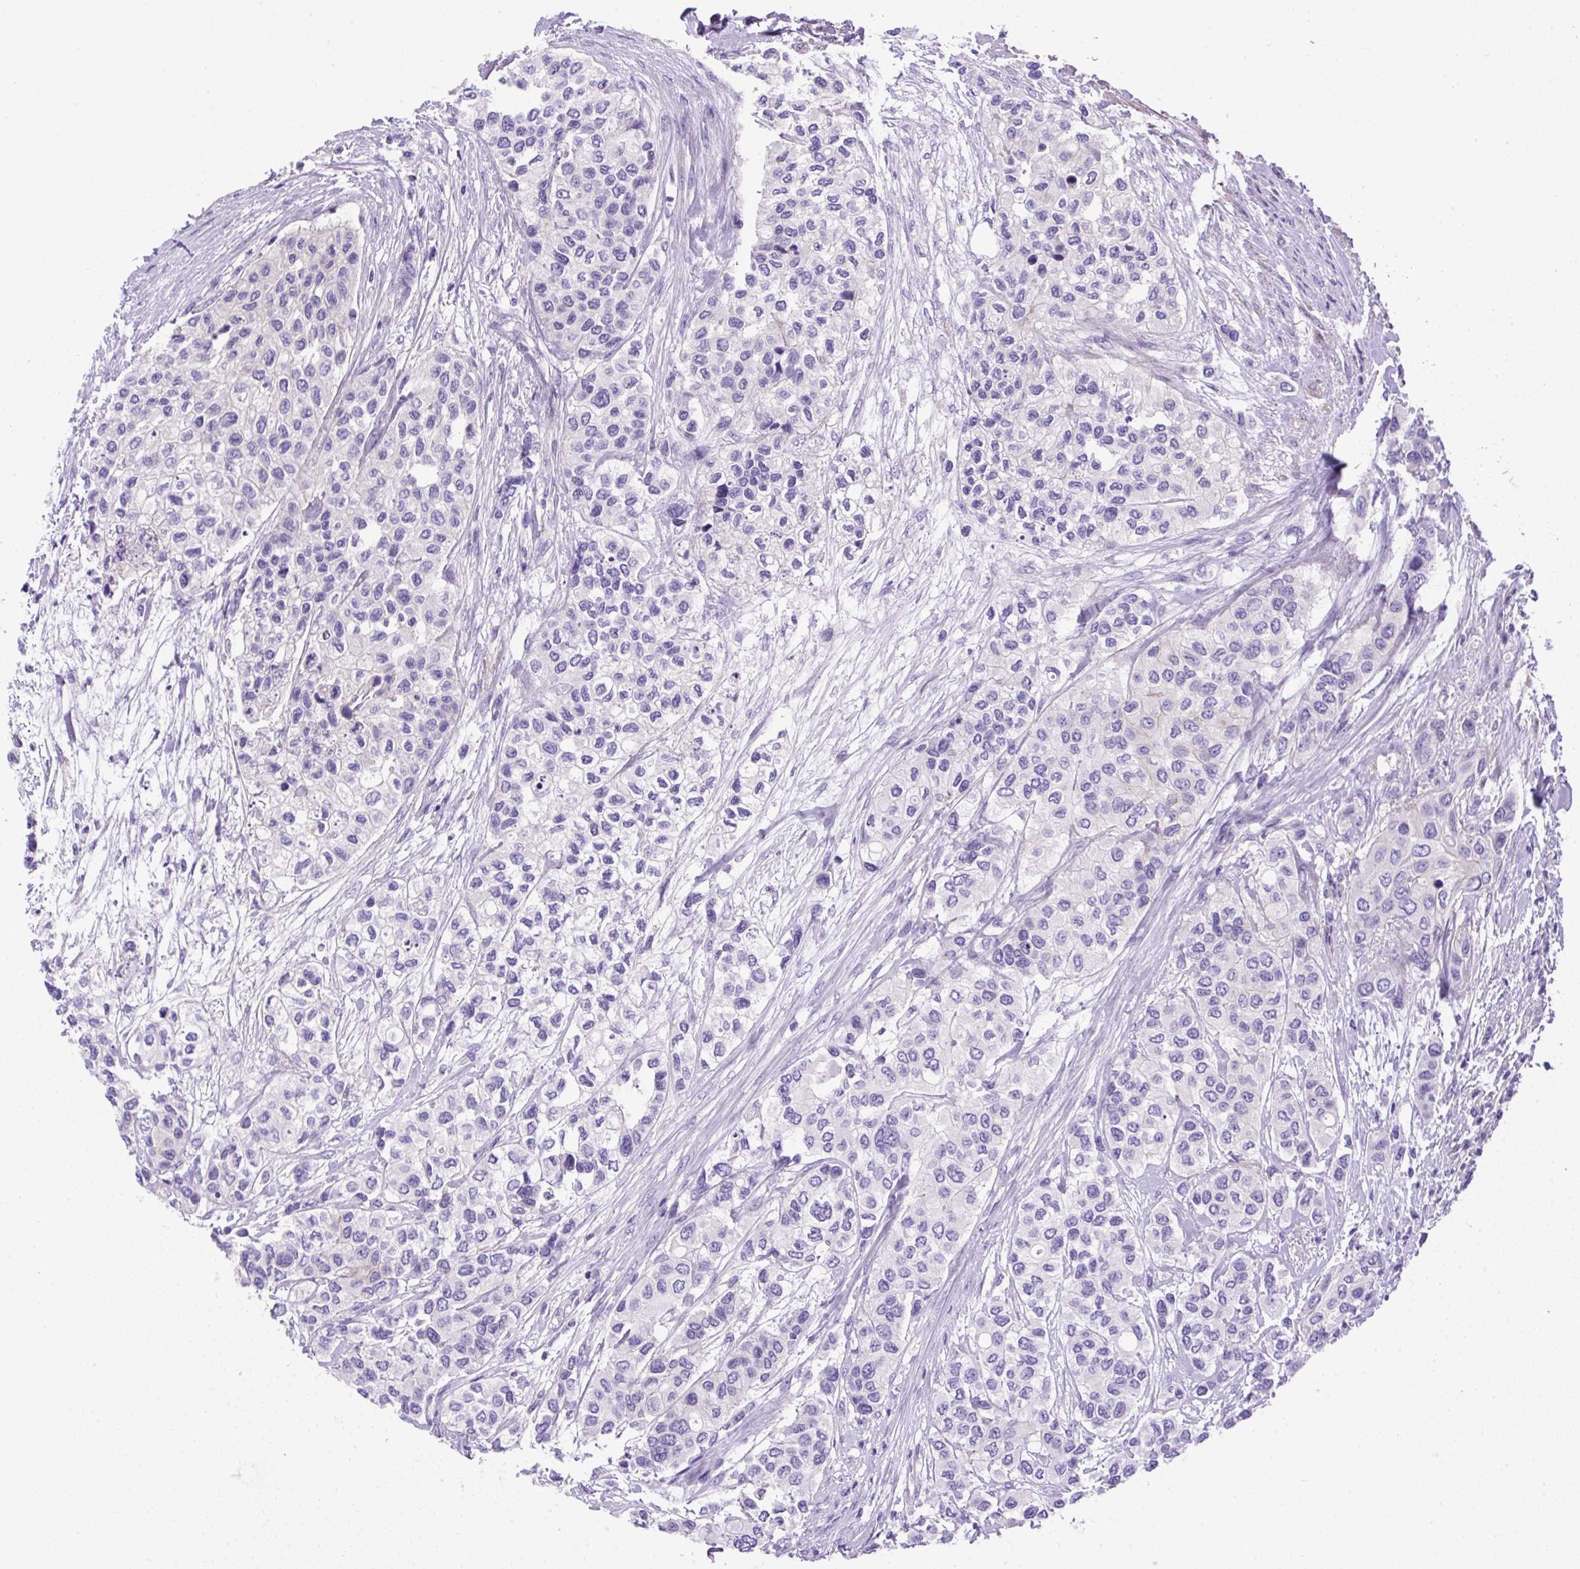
{"staining": {"intensity": "weak", "quantity": "<25%", "location": "cytoplasmic/membranous"}, "tissue": "urothelial cancer", "cell_type": "Tumor cells", "image_type": "cancer", "snomed": [{"axis": "morphology", "description": "Normal tissue, NOS"}, {"axis": "morphology", "description": "Urothelial carcinoma, High grade"}, {"axis": "topography", "description": "Vascular tissue"}, {"axis": "topography", "description": "Urinary bladder"}], "caption": "Immunohistochemistry of human urothelial carcinoma (high-grade) reveals no expression in tumor cells.", "gene": "NPTN", "patient": {"sex": "female", "age": 56}}